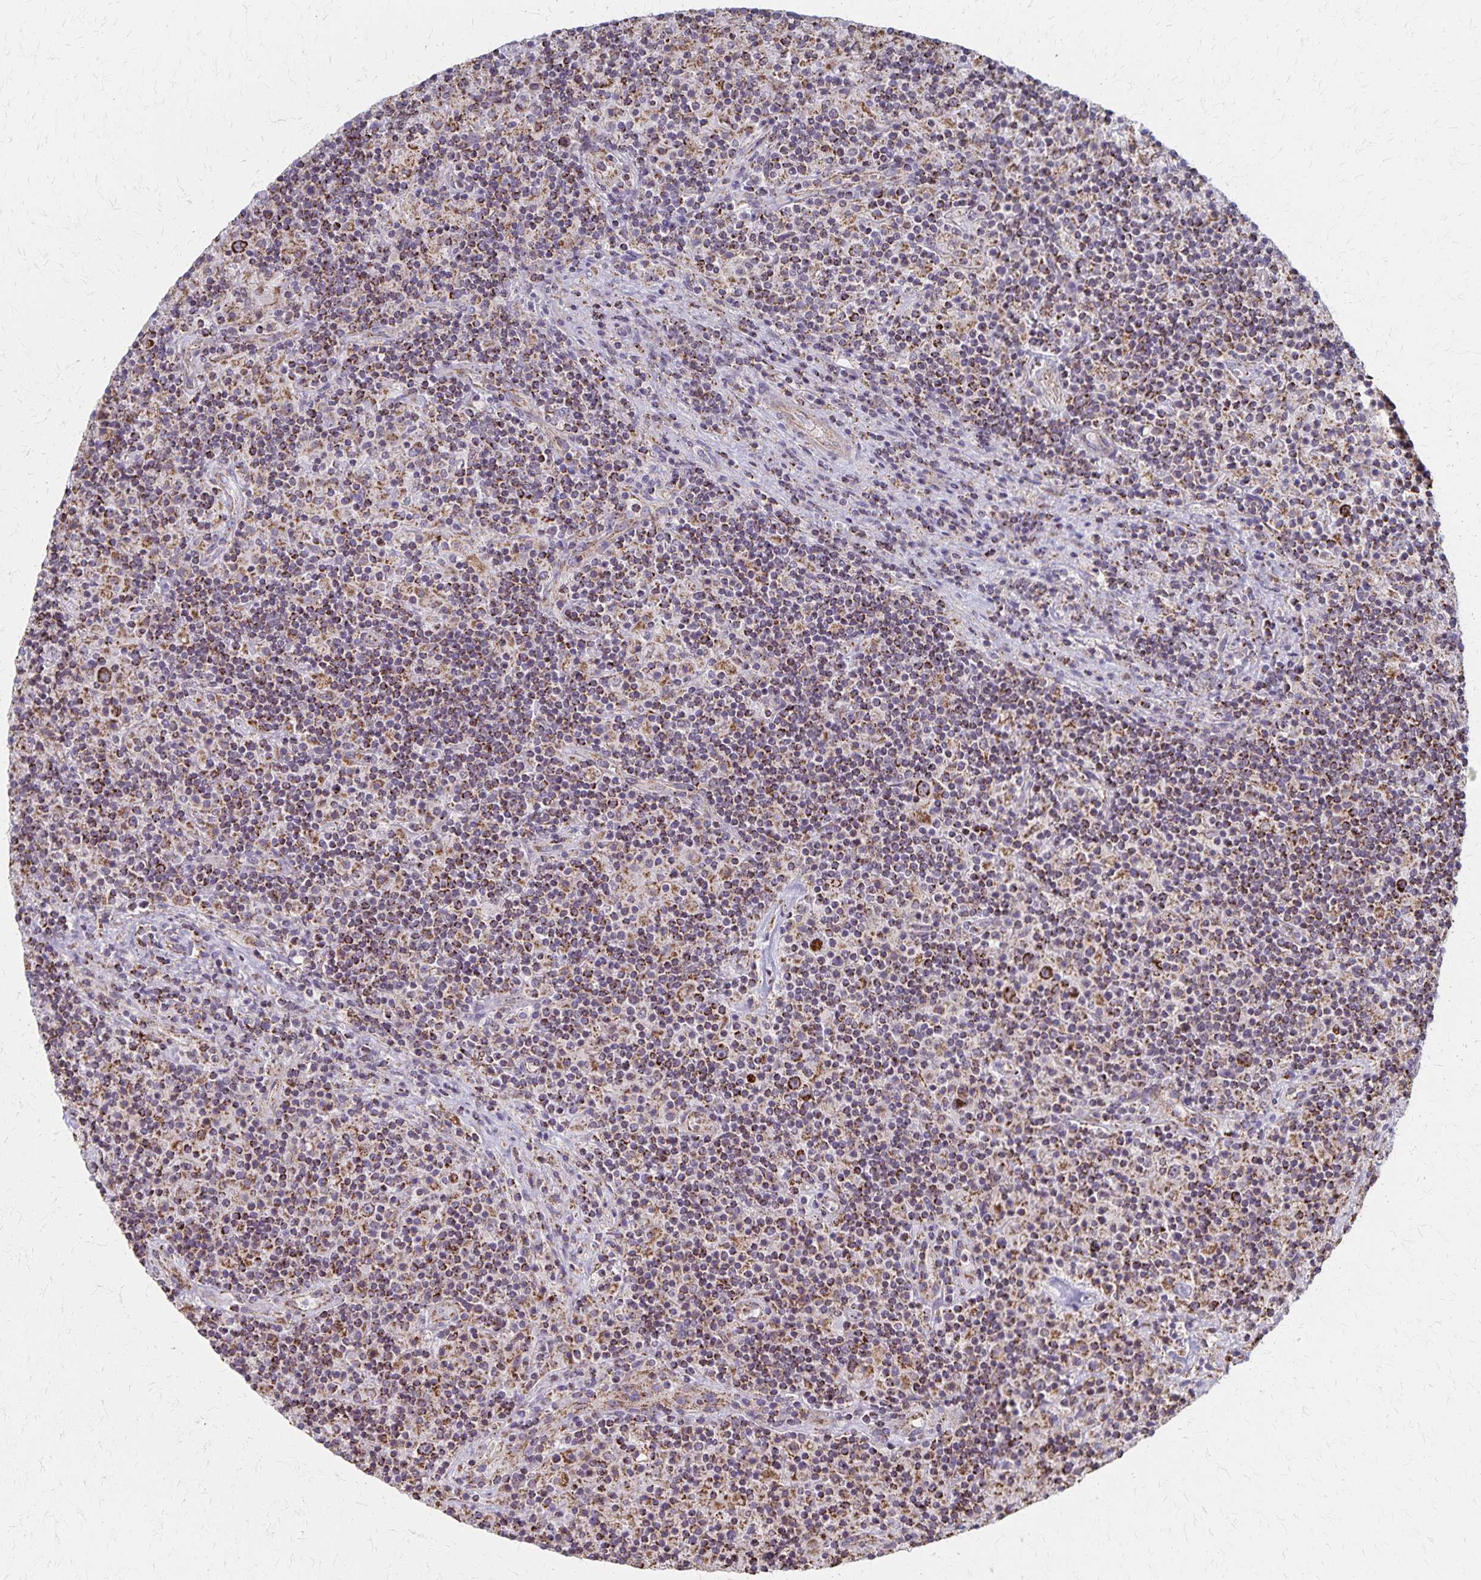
{"staining": {"intensity": "strong", "quantity": ">75%", "location": "cytoplasmic/membranous"}, "tissue": "lymphoma", "cell_type": "Tumor cells", "image_type": "cancer", "snomed": [{"axis": "morphology", "description": "Hodgkin's disease, NOS"}, {"axis": "topography", "description": "Lymph node"}], "caption": "Immunohistochemical staining of human lymphoma demonstrates high levels of strong cytoplasmic/membranous protein expression in approximately >75% of tumor cells. The staining was performed using DAB (3,3'-diaminobenzidine), with brown indicating positive protein expression. Nuclei are stained blue with hematoxylin.", "gene": "DYRK4", "patient": {"sex": "male", "age": 70}}